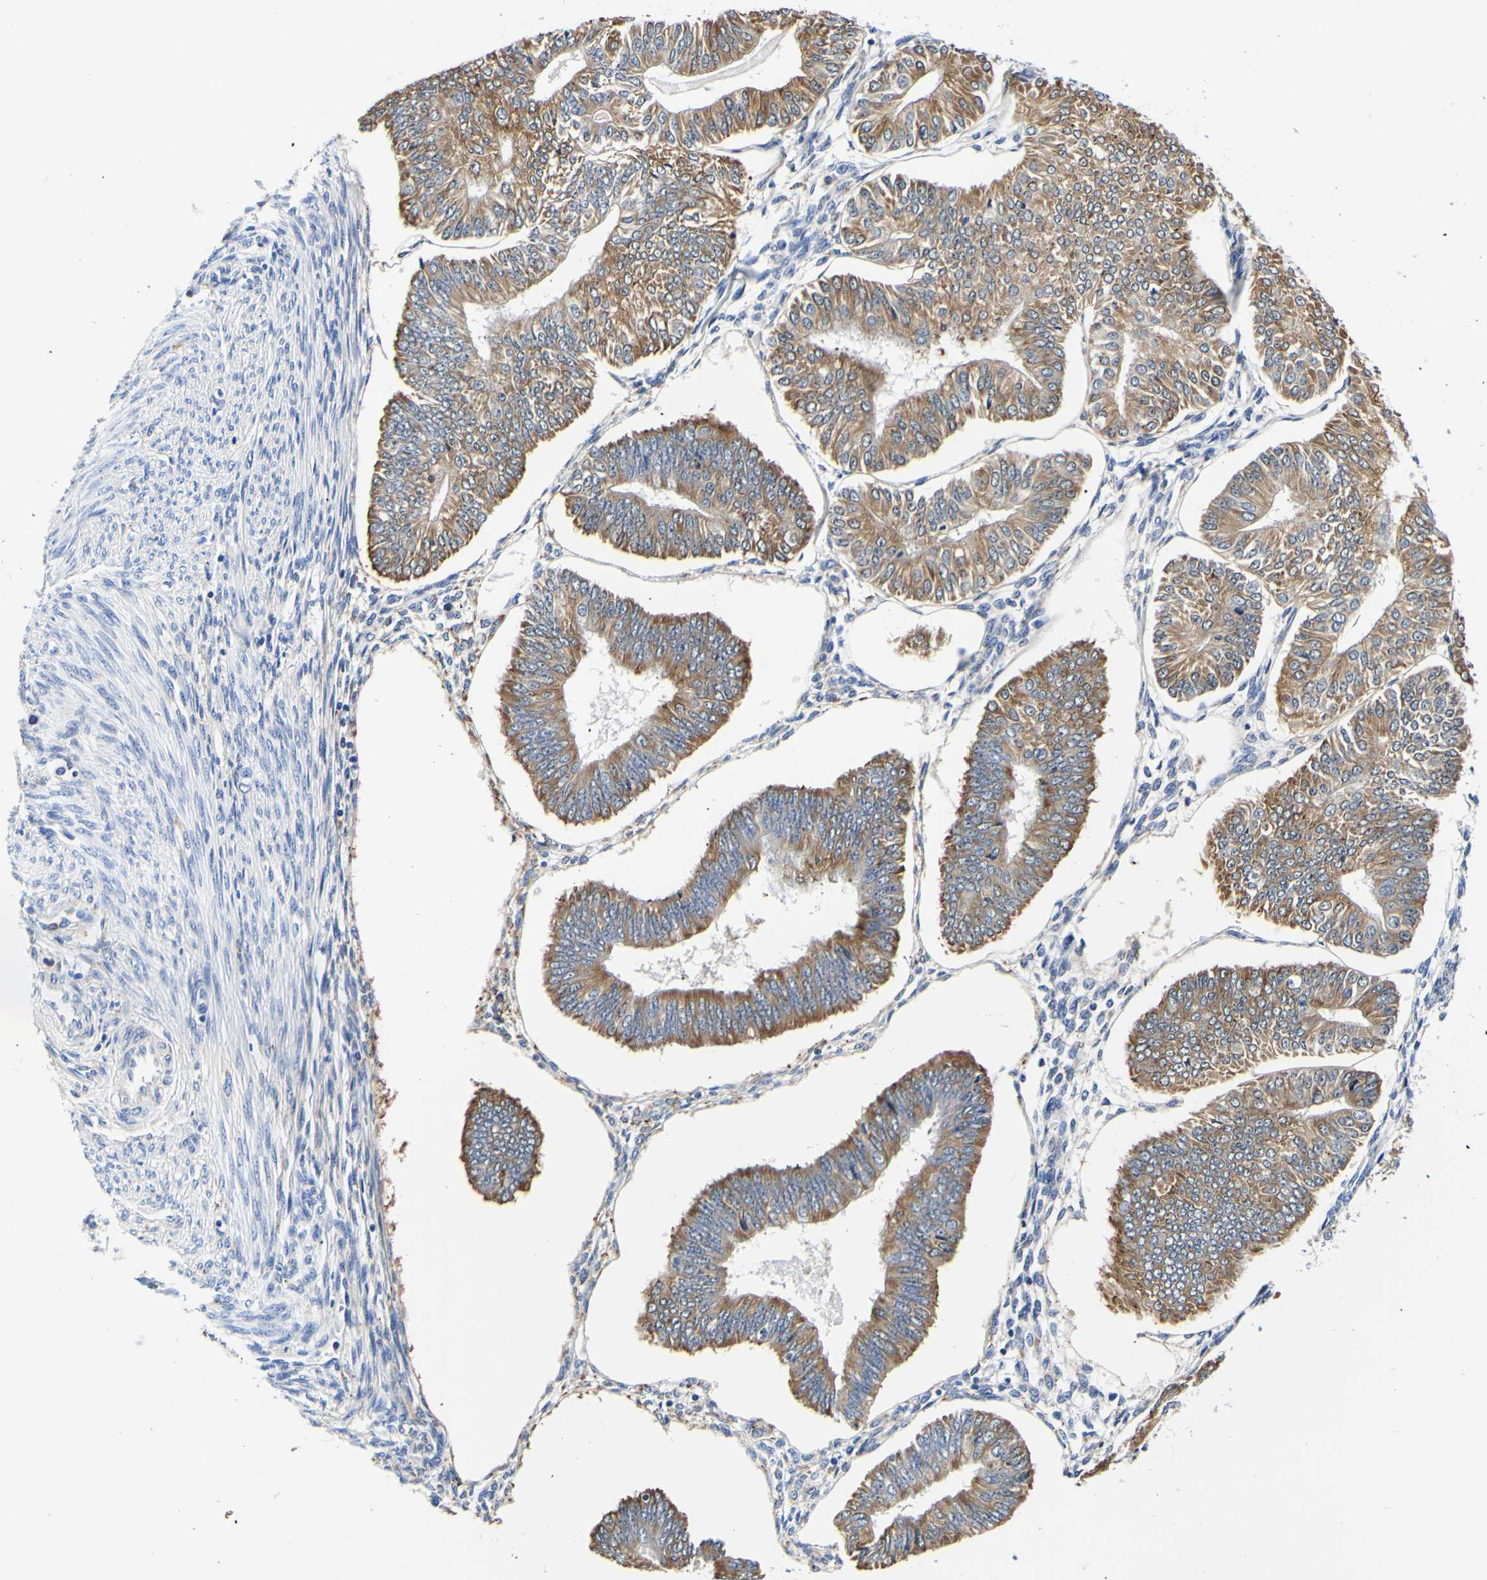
{"staining": {"intensity": "moderate", "quantity": ">75%", "location": "cytoplasmic/membranous"}, "tissue": "endometrial cancer", "cell_type": "Tumor cells", "image_type": "cancer", "snomed": [{"axis": "morphology", "description": "Adenocarcinoma, NOS"}, {"axis": "topography", "description": "Endometrium"}], "caption": "Human endometrial adenocarcinoma stained for a protein (brown) displays moderate cytoplasmic/membranous positive positivity in about >75% of tumor cells.", "gene": "P4HB", "patient": {"sex": "female", "age": 58}}